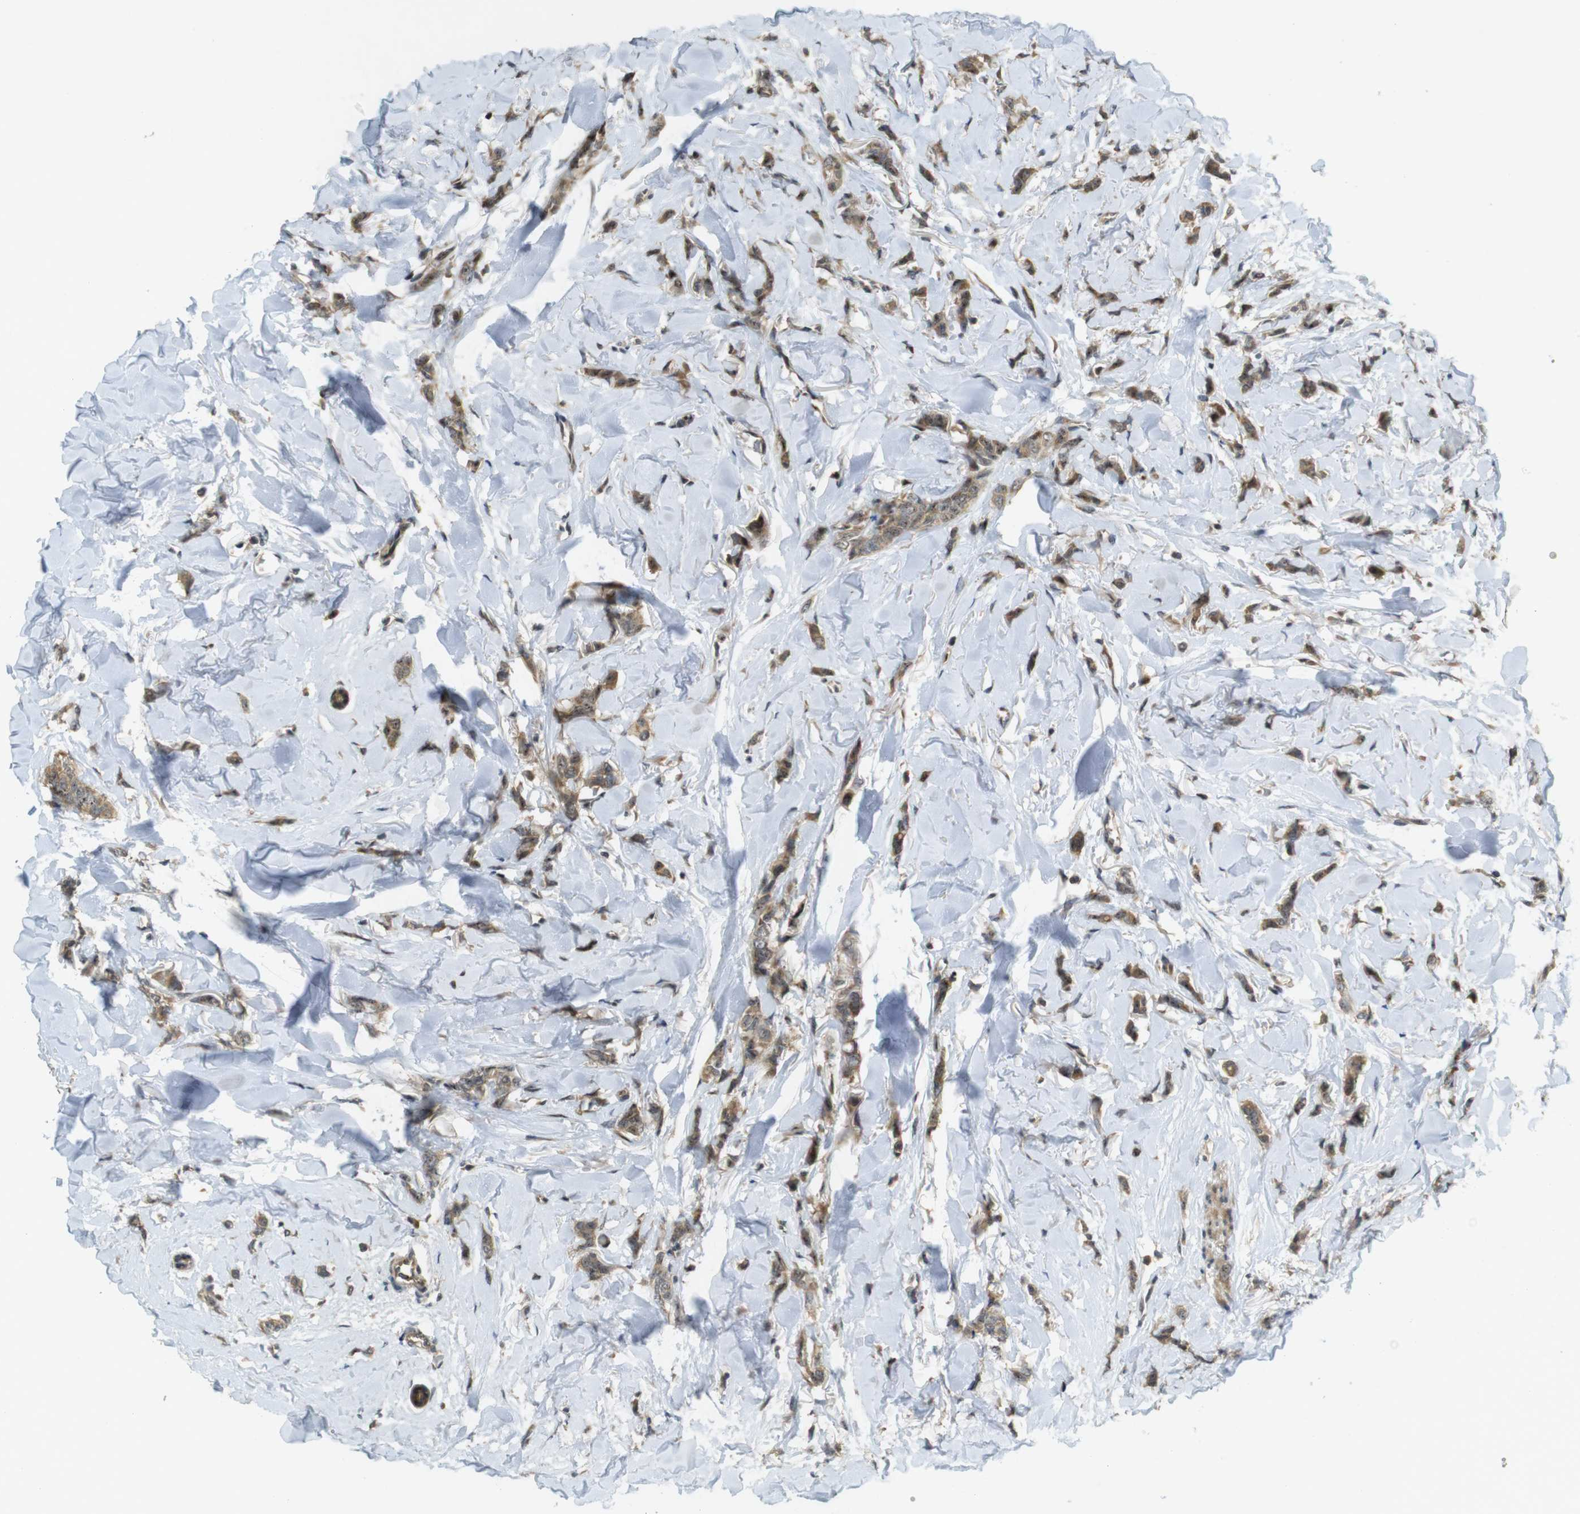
{"staining": {"intensity": "moderate", "quantity": ">75%", "location": "cytoplasmic/membranous"}, "tissue": "breast cancer", "cell_type": "Tumor cells", "image_type": "cancer", "snomed": [{"axis": "morphology", "description": "Lobular carcinoma"}, {"axis": "topography", "description": "Skin"}, {"axis": "topography", "description": "Breast"}], "caption": "Immunohistochemistry (IHC) image of breast cancer (lobular carcinoma) stained for a protein (brown), which demonstrates medium levels of moderate cytoplasmic/membranous staining in approximately >75% of tumor cells.", "gene": "TMX3", "patient": {"sex": "female", "age": 46}}